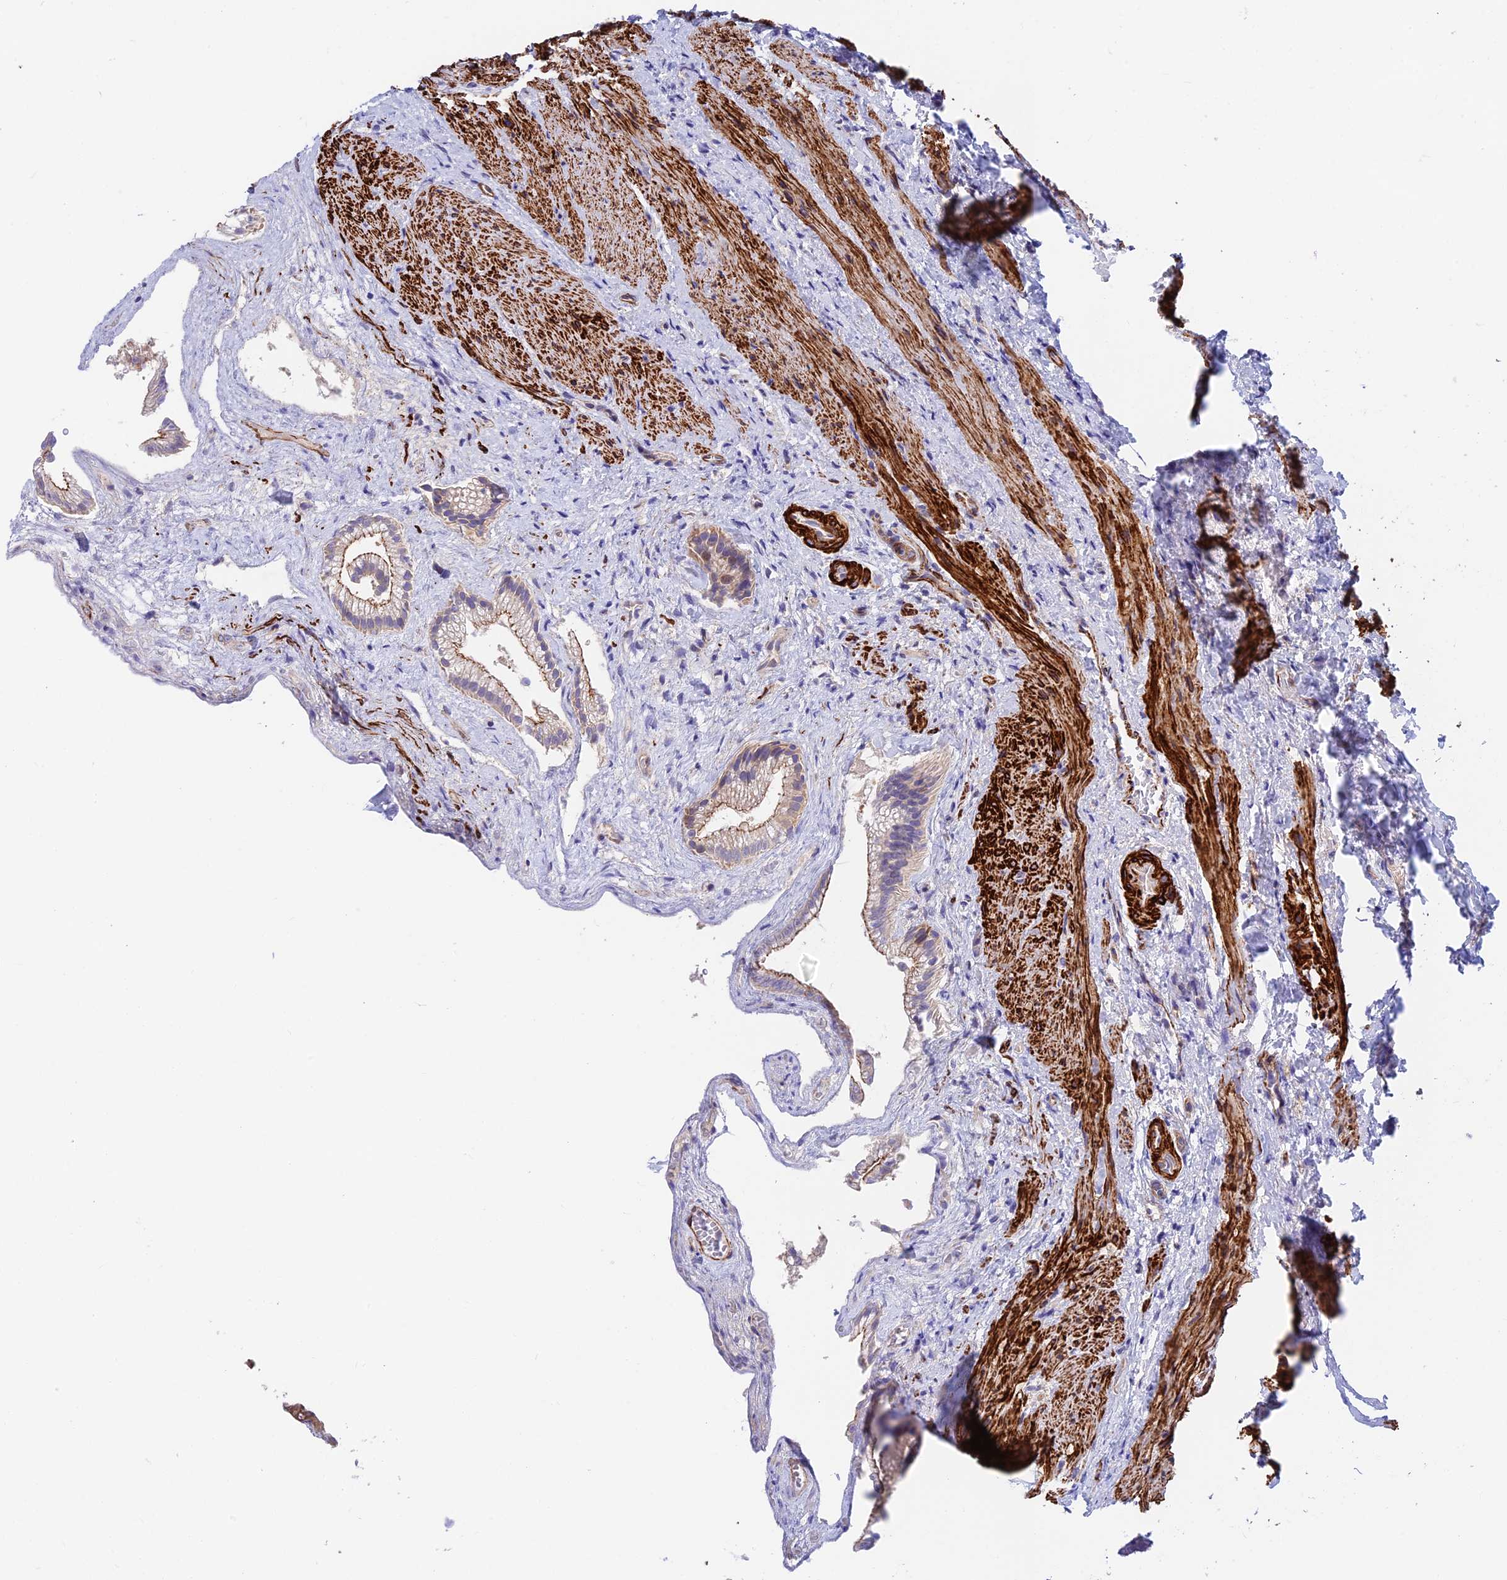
{"staining": {"intensity": "moderate", "quantity": ">75%", "location": "cytoplasmic/membranous"}, "tissue": "gallbladder", "cell_type": "Glandular cells", "image_type": "normal", "snomed": [{"axis": "morphology", "description": "Normal tissue, NOS"}, {"axis": "morphology", "description": "Inflammation, NOS"}, {"axis": "topography", "description": "Gallbladder"}], "caption": "Protein expression analysis of normal human gallbladder reveals moderate cytoplasmic/membranous positivity in approximately >75% of glandular cells. (IHC, brightfield microscopy, high magnification).", "gene": "ANKRD50", "patient": {"sex": "male", "age": 51}}